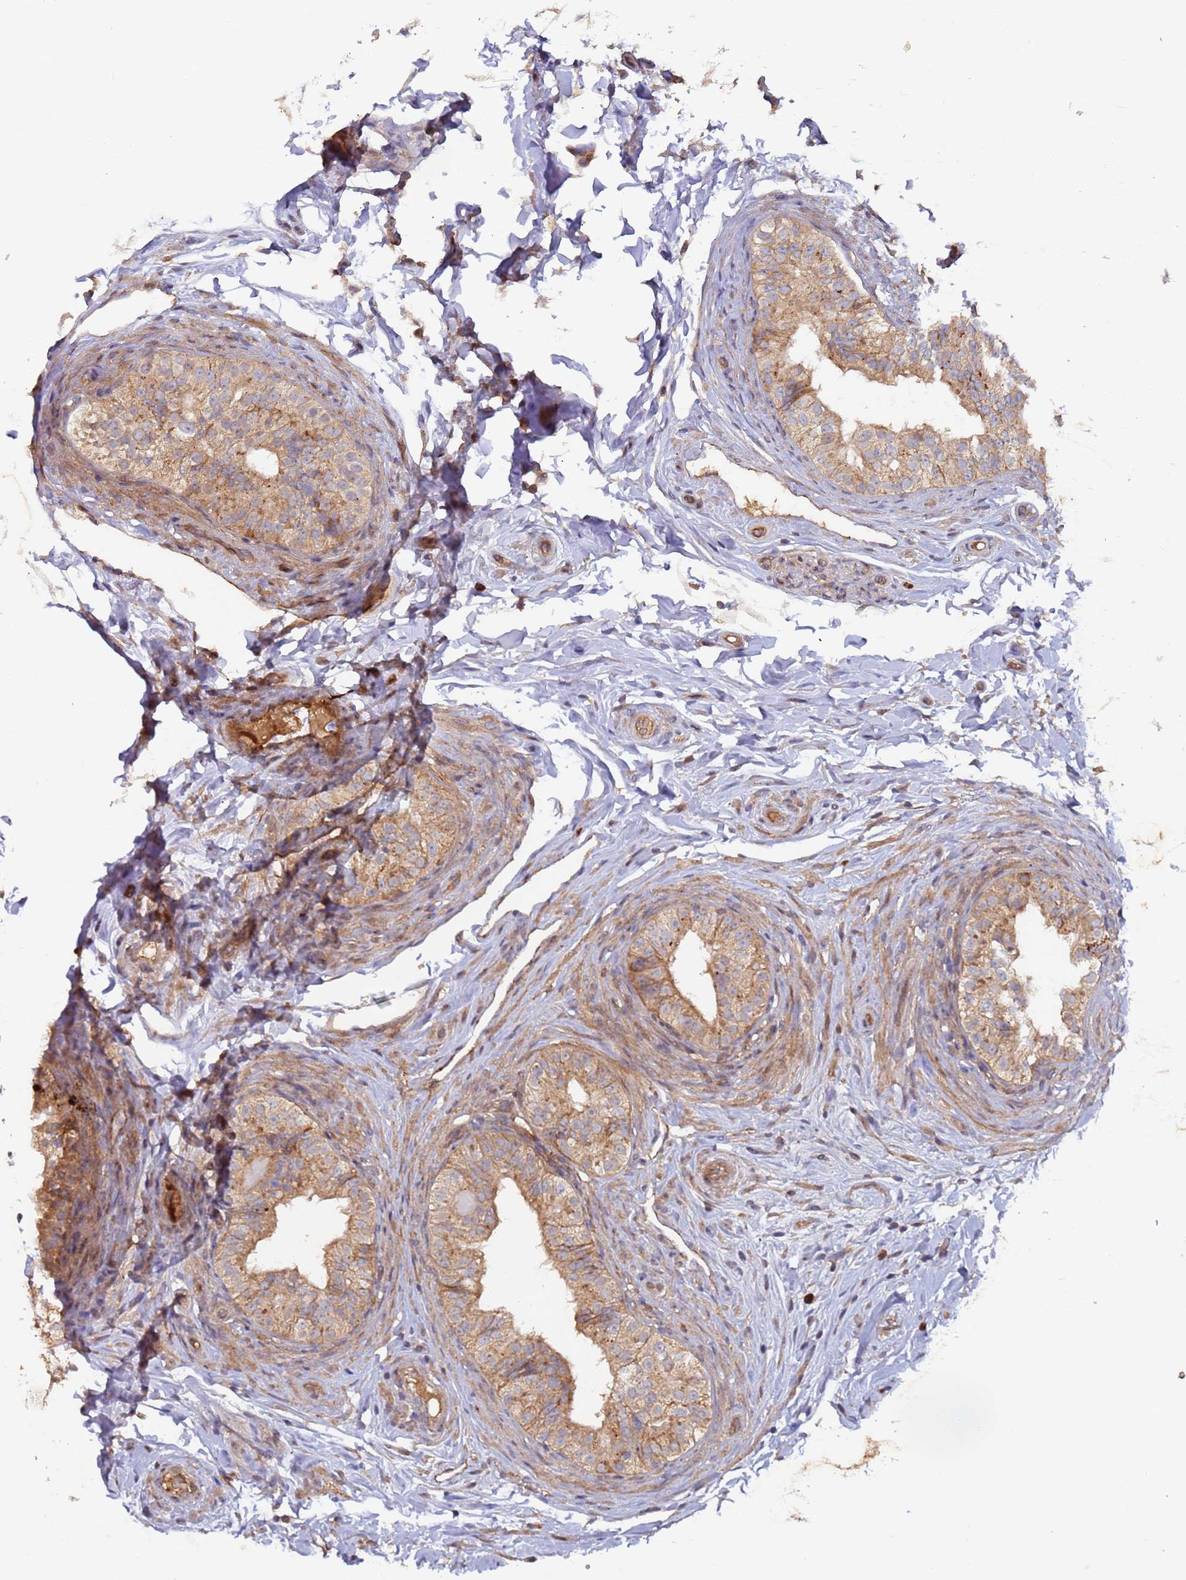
{"staining": {"intensity": "strong", "quantity": ">75%", "location": "cytoplasmic/membranous"}, "tissue": "epididymis", "cell_type": "Glandular cells", "image_type": "normal", "snomed": [{"axis": "morphology", "description": "Normal tissue, NOS"}, {"axis": "topography", "description": "Epididymis"}], "caption": "This histopathology image displays immunohistochemistry (IHC) staining of benign epididymis, with high strong cytoplasmic/membranous staining in approximately >75% of glandular cells.", "gene": "KANSL1L", "patient": {"sex": "male", "age": 49}}